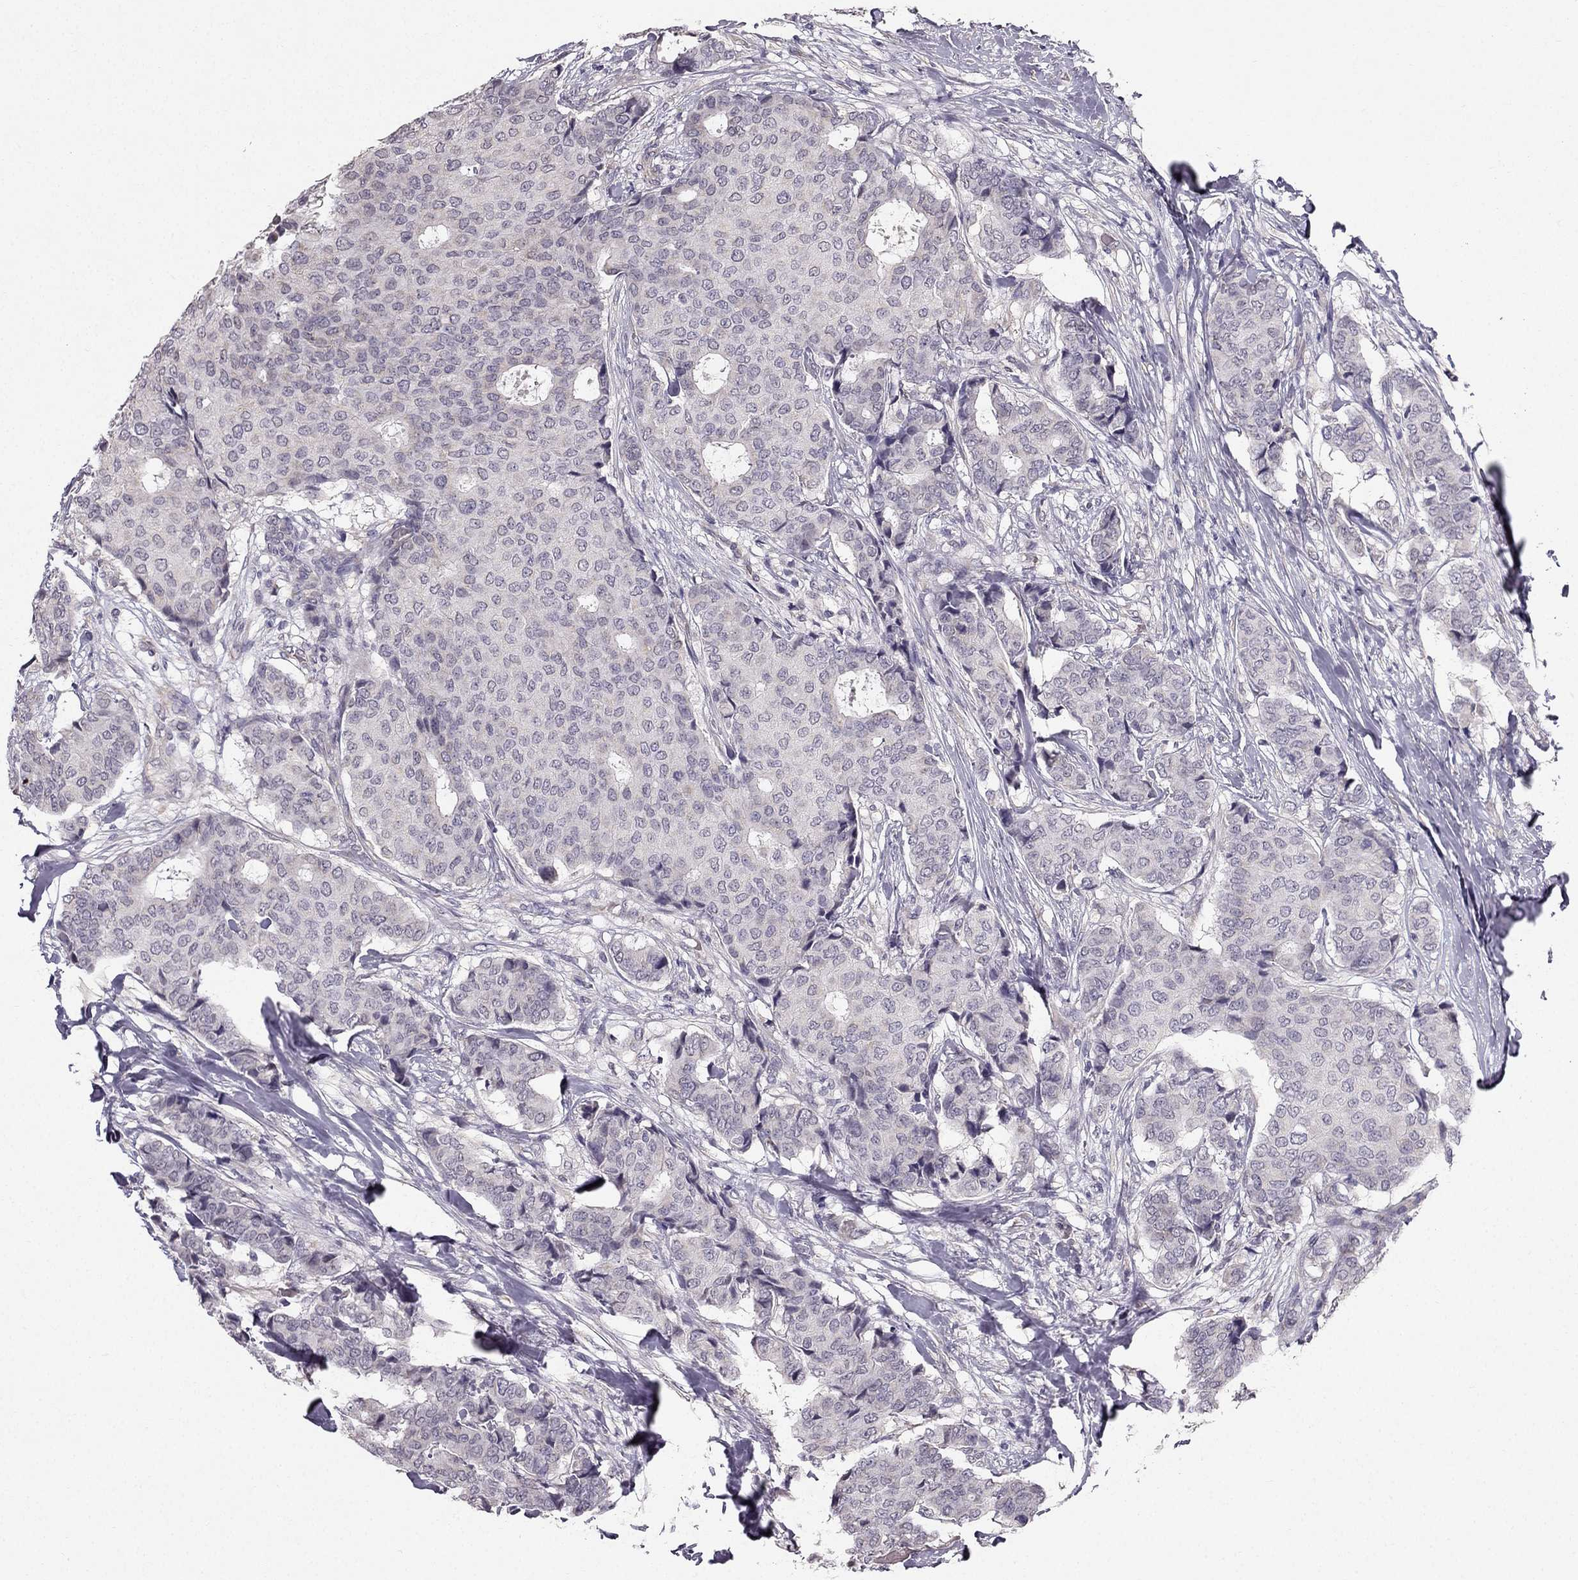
{"staining": {"intensity": "negative", "quantity": "none", "location": "none"}, "tissue": "breast cancer", "cell_type": "Tumor cells", "image_type": "cancer", "snomed": [{"axis": "morphology", "description": "Duct carcinoma"}, {"axis": "topography", "description": "Breast"}], "caption": "IHC of human intraductal carcinoma (breast) shows no expression in tumor cells.", "gene": "TSPYL5", "patient": {"sex": "female", "age": 75}}